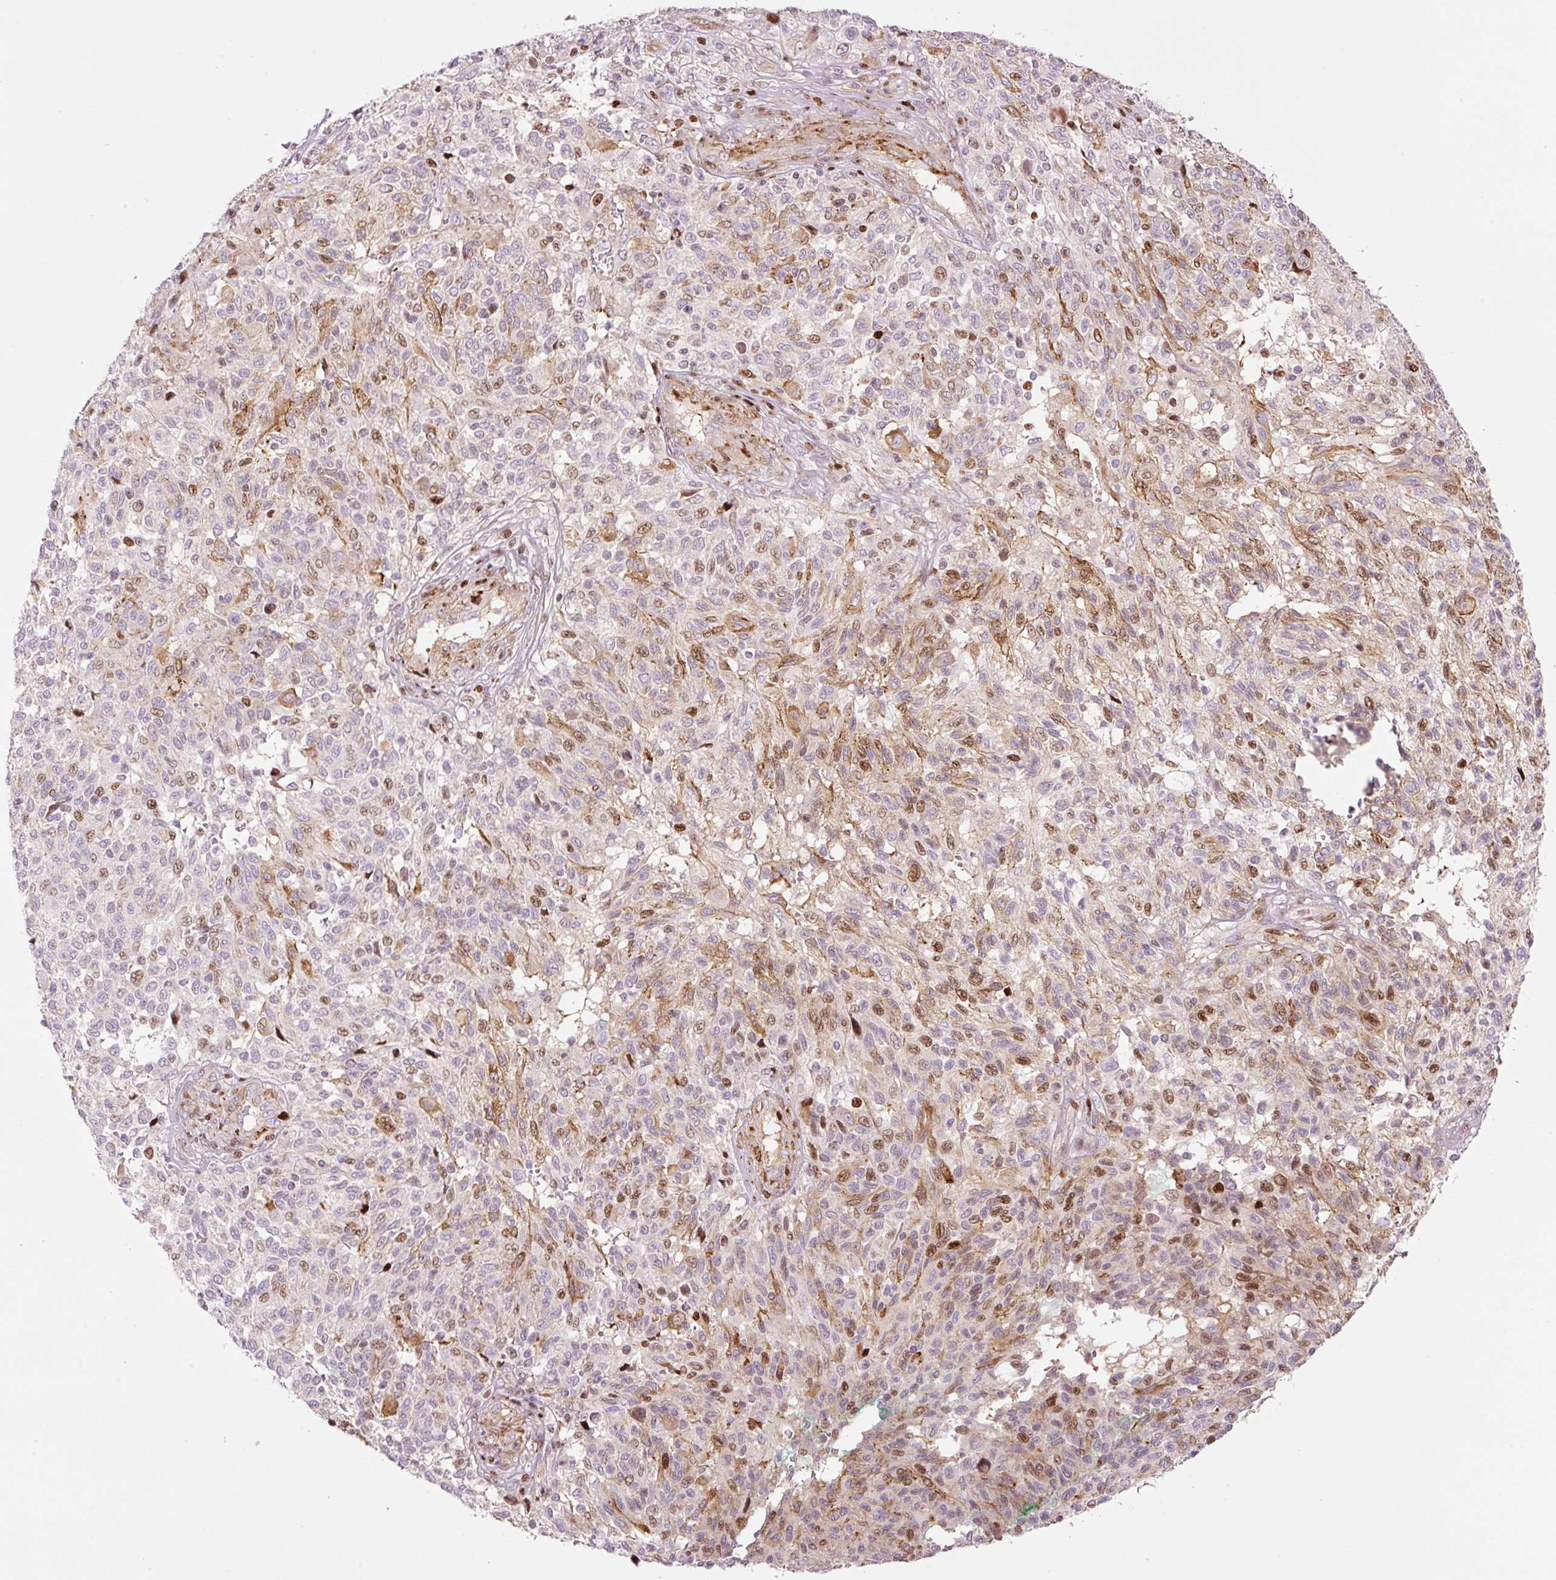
{"staining": {"intensity": "moderate", "quantity": "<25%", "location": "cytoplasmic/membranous,nuclear"}, "tissue": "melanoma", "cell_type": "Tumor cells", "image_type": "cancer", "snomed": [{"axis": "morphology", "description": "Malignant melanoma, NOS"}, {"axis": "topography", "description": "Skin"}], "caption": "Melanoma was stained to show a protein in brown. There is low levels of moderate cytoplasmic/membranous and nuclear expression in about <25% of tumor cells. (DAB (3,3'-diaminobenzidine) IHC, brown staining for protein, blue staining for nuclei).", "gene": "TMEM8B", "patient": {"sex": "male", "age": 66}}